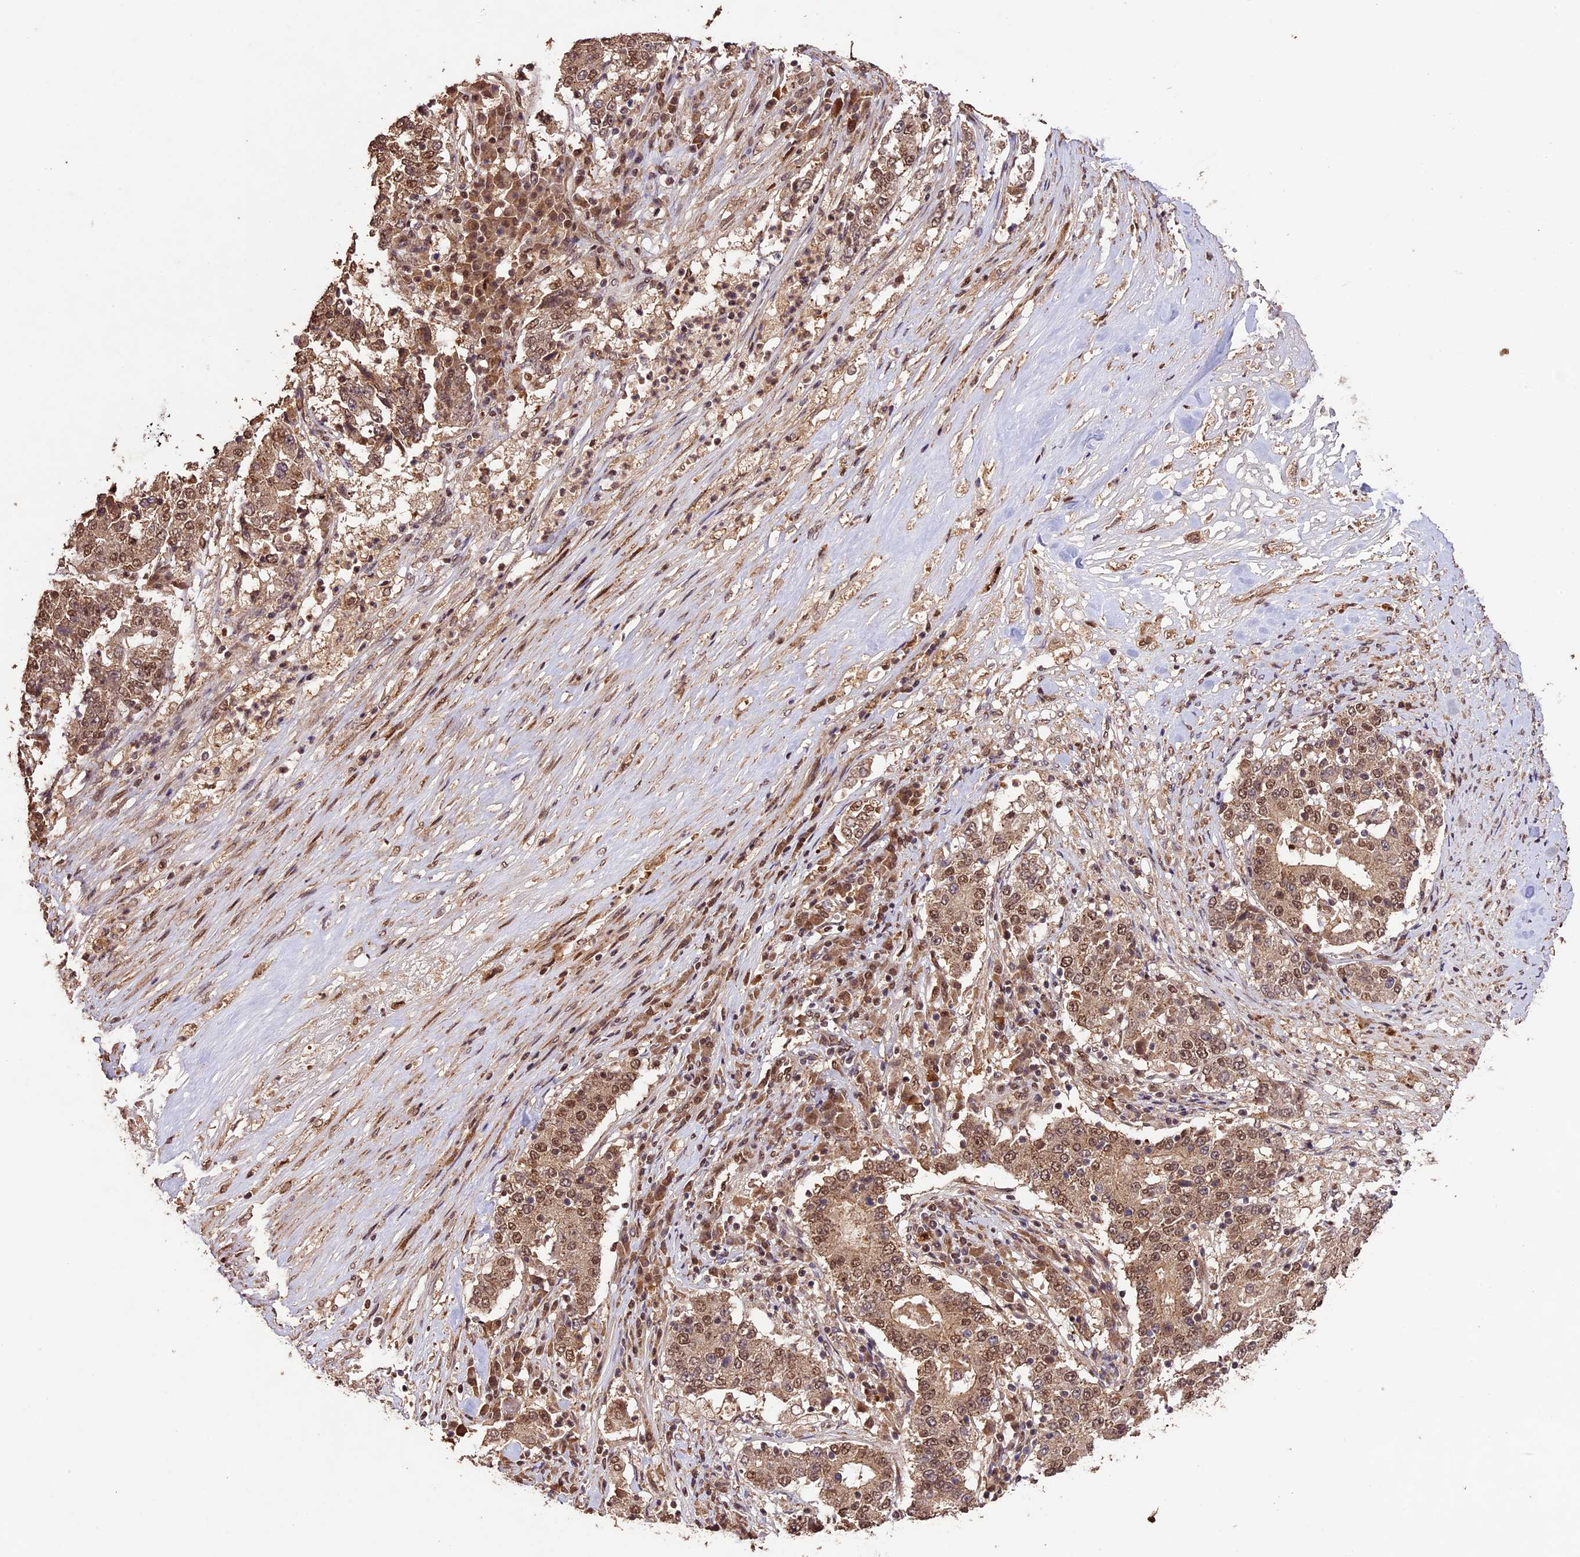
{"staining": {"intensity": "moderate", "quantity": ">75%", "location": "cytoplasmic/membranous,nuclear"}, "tissue": "stomach cancer", "cell_type": "Tumor cells", "image_type": "cancer", "snomed": [{"axis": "morphology", "description": "Adenocarcinoma, NOS"}, {"axis": "topography", "description": "Stomach"}], "caption": "Immunohistochemical staining of adenocarcinoma (stomach) reveals medium levels of moderate cytoplasmic/membranous and nuclear protein staining in approximately >75% of tumor cells.", "gene": "CDKN2AIP", "patient": {"sex": "male", "age": 59}}